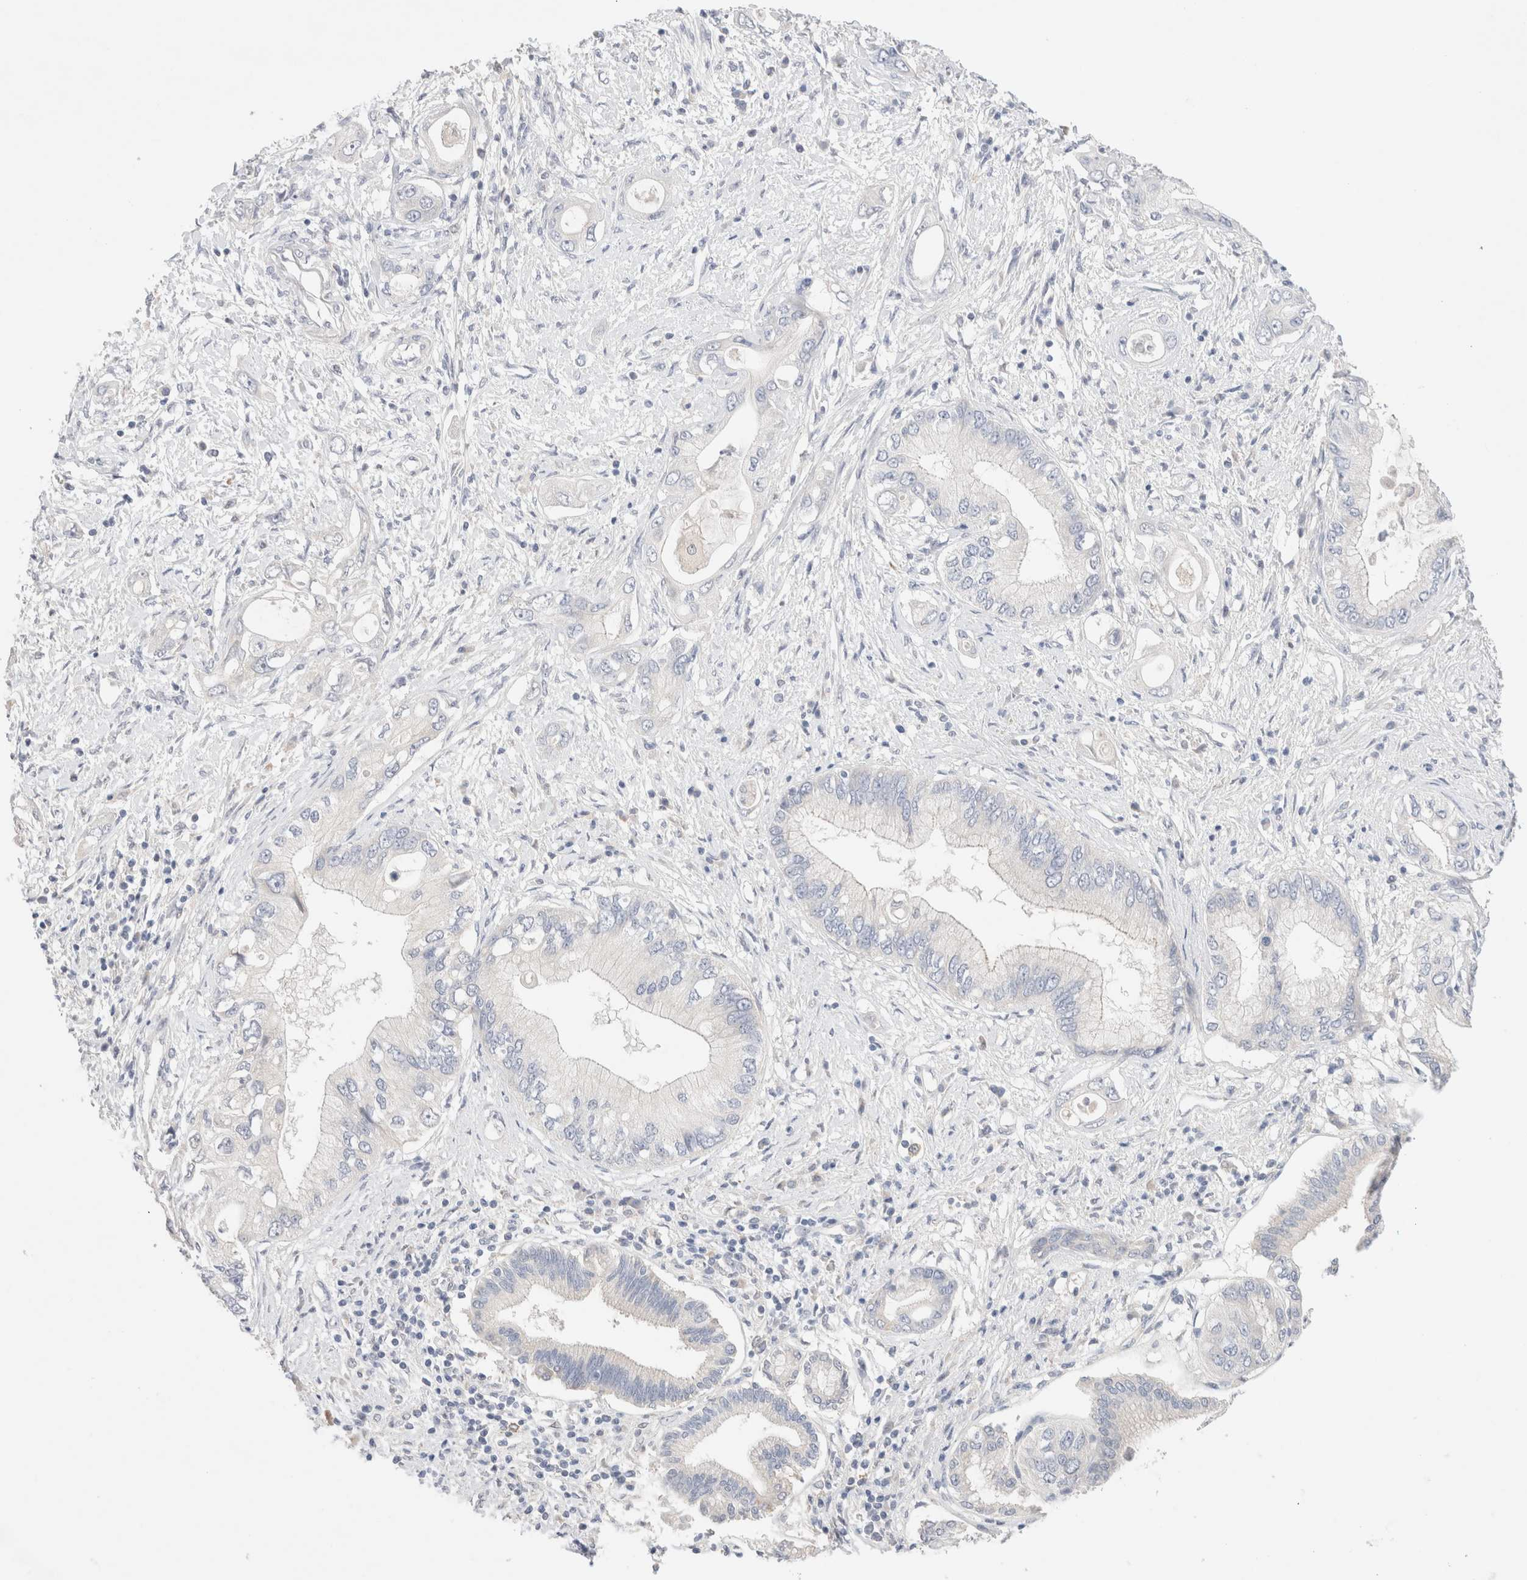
{"staining": {"intensity": "negative", "quantity": "none", "location": "none"}, "tissue": "pancreatic cancer", "cell_type": "Tumor cells", "image_type": "cancer", "snomed": [{"axis": "morphology", "description": "Inflammation, NOS"}, {"axis": "morphology", "description": "Adenocarcinoma, NOS"}, {"axis": "topography", "description": "Pancreas"}], "caption": "DAB immunohistochemical staining of human pancreatic cancer (adenocarcinoma) reveals no significant positivity in tumor cells.", "gene": "SPATA20", "patient": {"sex": "female", "age": 56}}